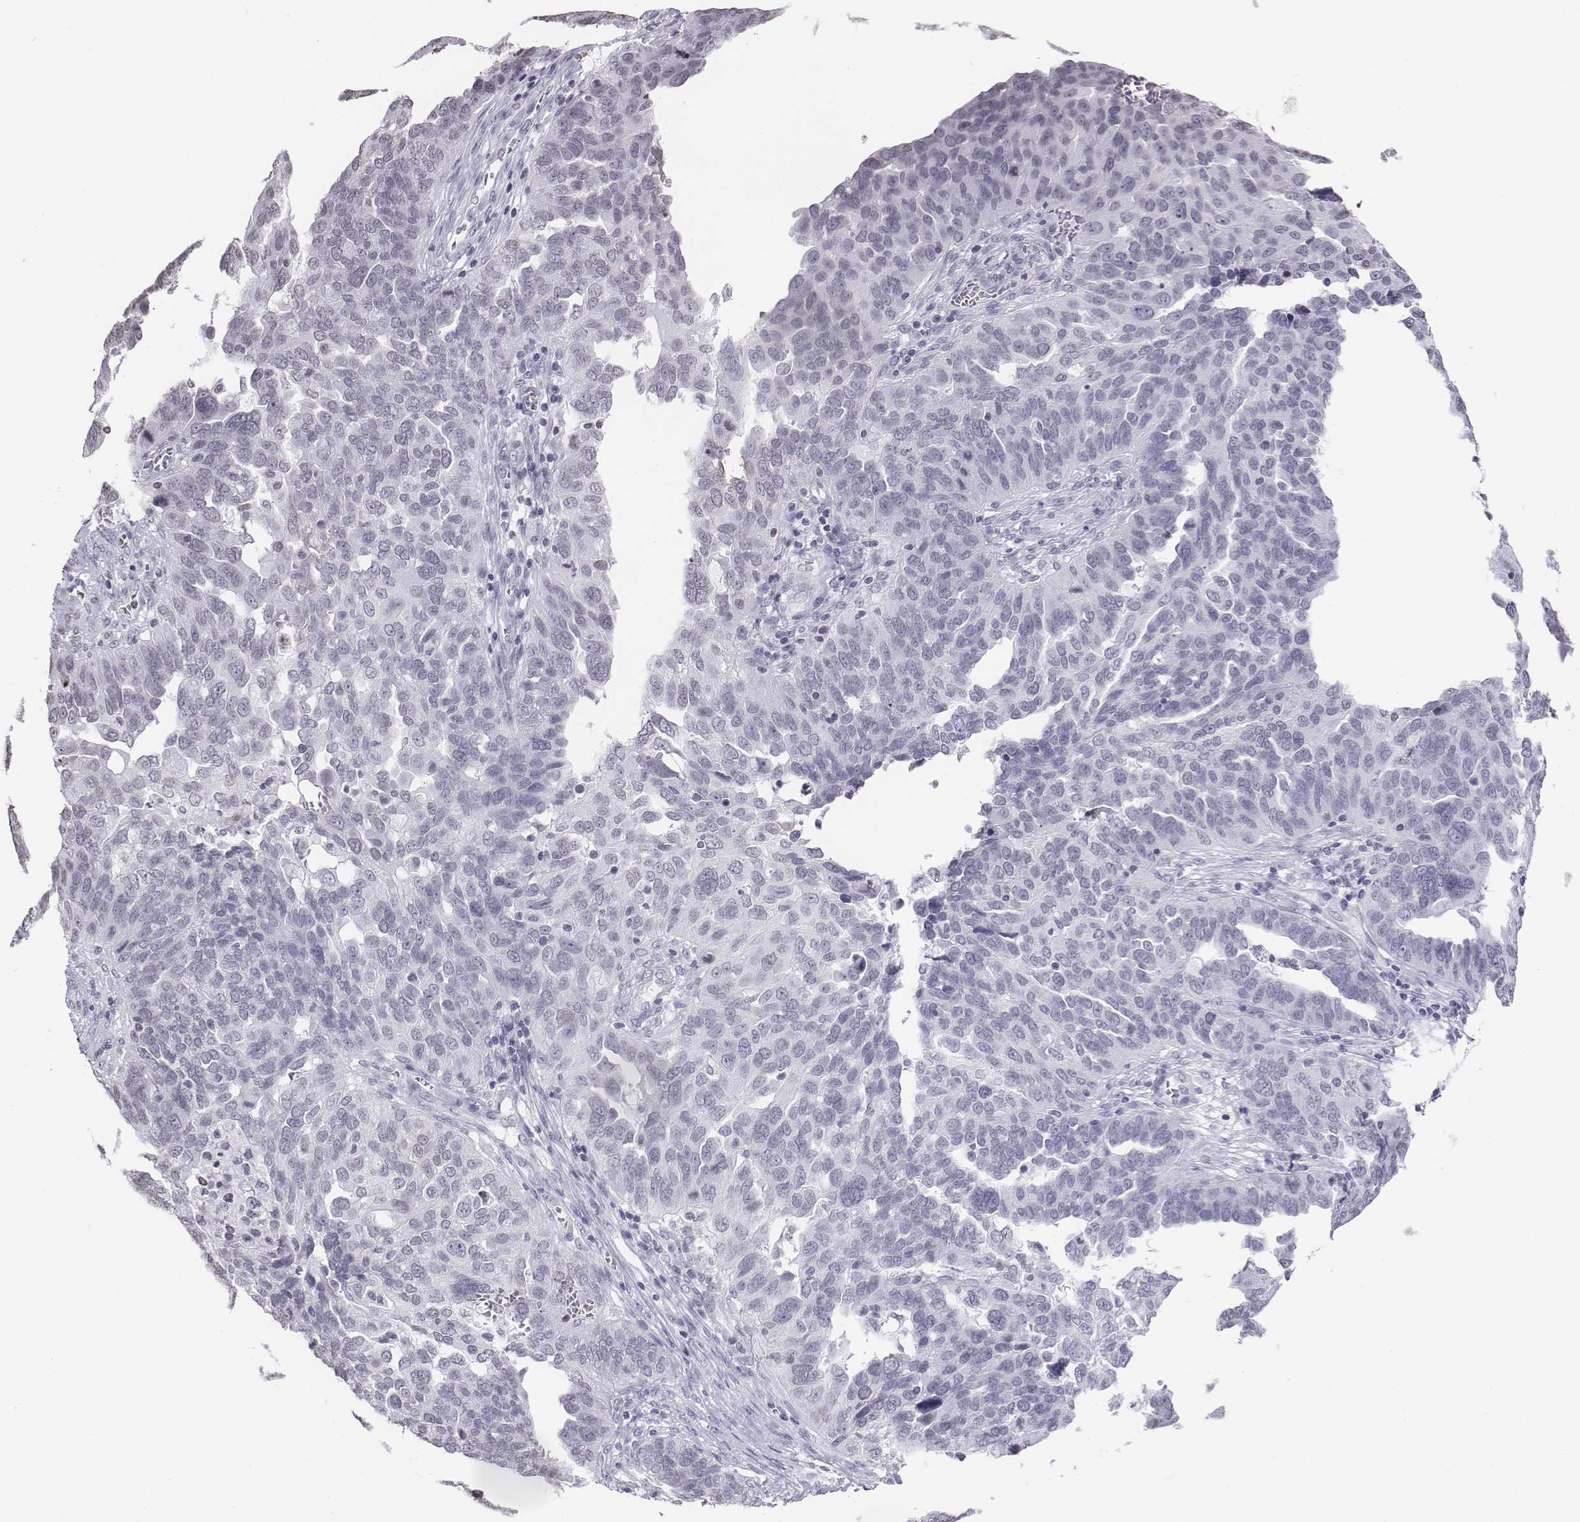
{"staining": {"intensity": "negative", "quantity": "none", "location": "none"}, "tissue": "ovarian cancer", "cell_type": "Tumor cells", "image_type": "cancer", "snomed": [{"axis": "morphology", "description": "Carcinoma, endometroid"}, {"axis": "topography", "description": "Soft tissue"}, {"axis": "topography", "description": "Ovary"}], "caption": "A high-resolution histopathology image shows immunohistochemistry staining of ovarian cancer, which reveals no significant positivity in tumor cells.", "gene": "BARHL1", "patient": {"sex": "female", "age": 52}}